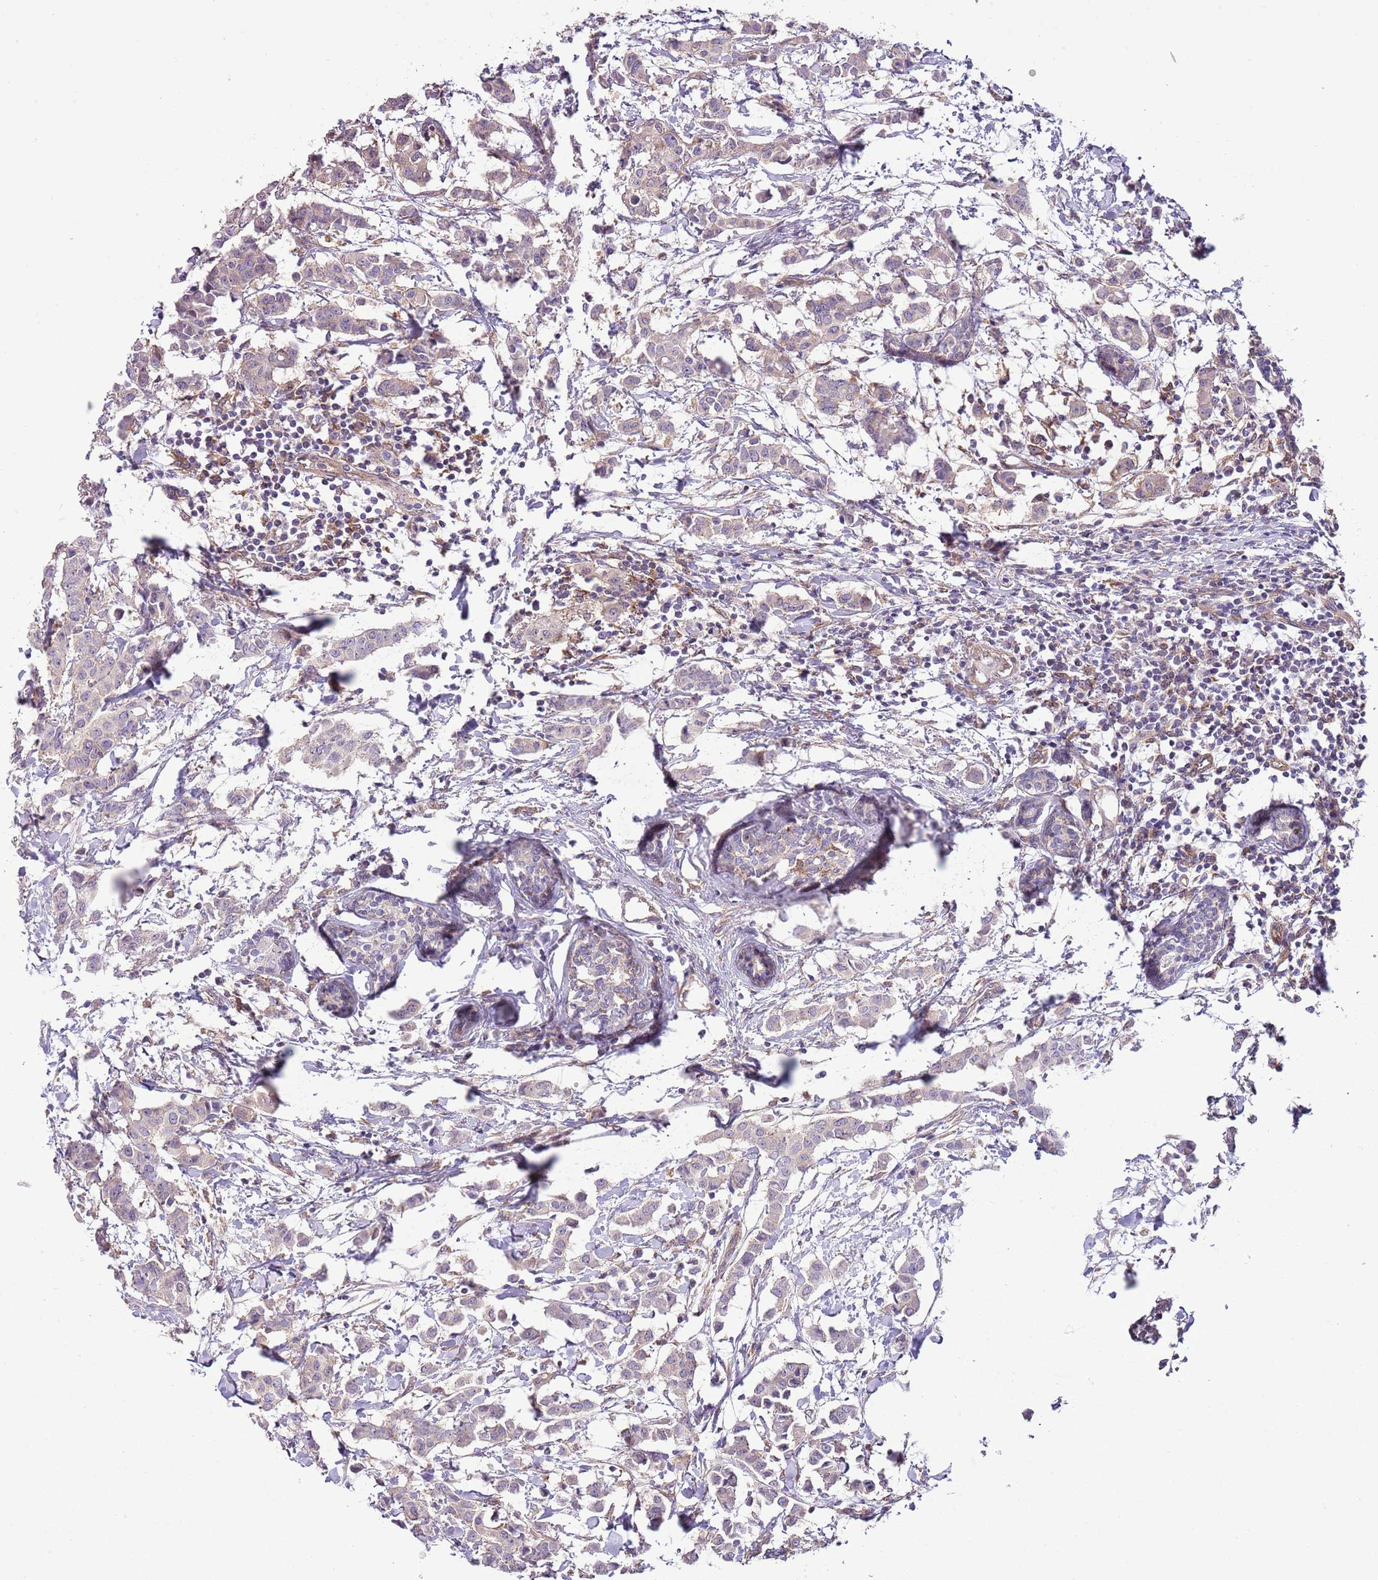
{"staining": {"intensity": "weak", "quantity": "25%-75%", "location": "cytoplasmic/membranous"}, "tissue": "breast cancer", "cell_type": "Tumor cells", "image_type": "cancer", "snomed": [{"axis": "morphology", "description": "Duct carcinoma"}, {"axis": "topography", "description": "Breast"}], "caption": "Immunohistochemical staining of human breast cancer demonstrates low levels of weak cytoplasmic/membranous staining in about 25%-75% of tumor cells. (Brightfield microscopy of DAB IHC at high magnification).", "gene": "LPIN2", "patient": {"sex": "female", "age": 40}}